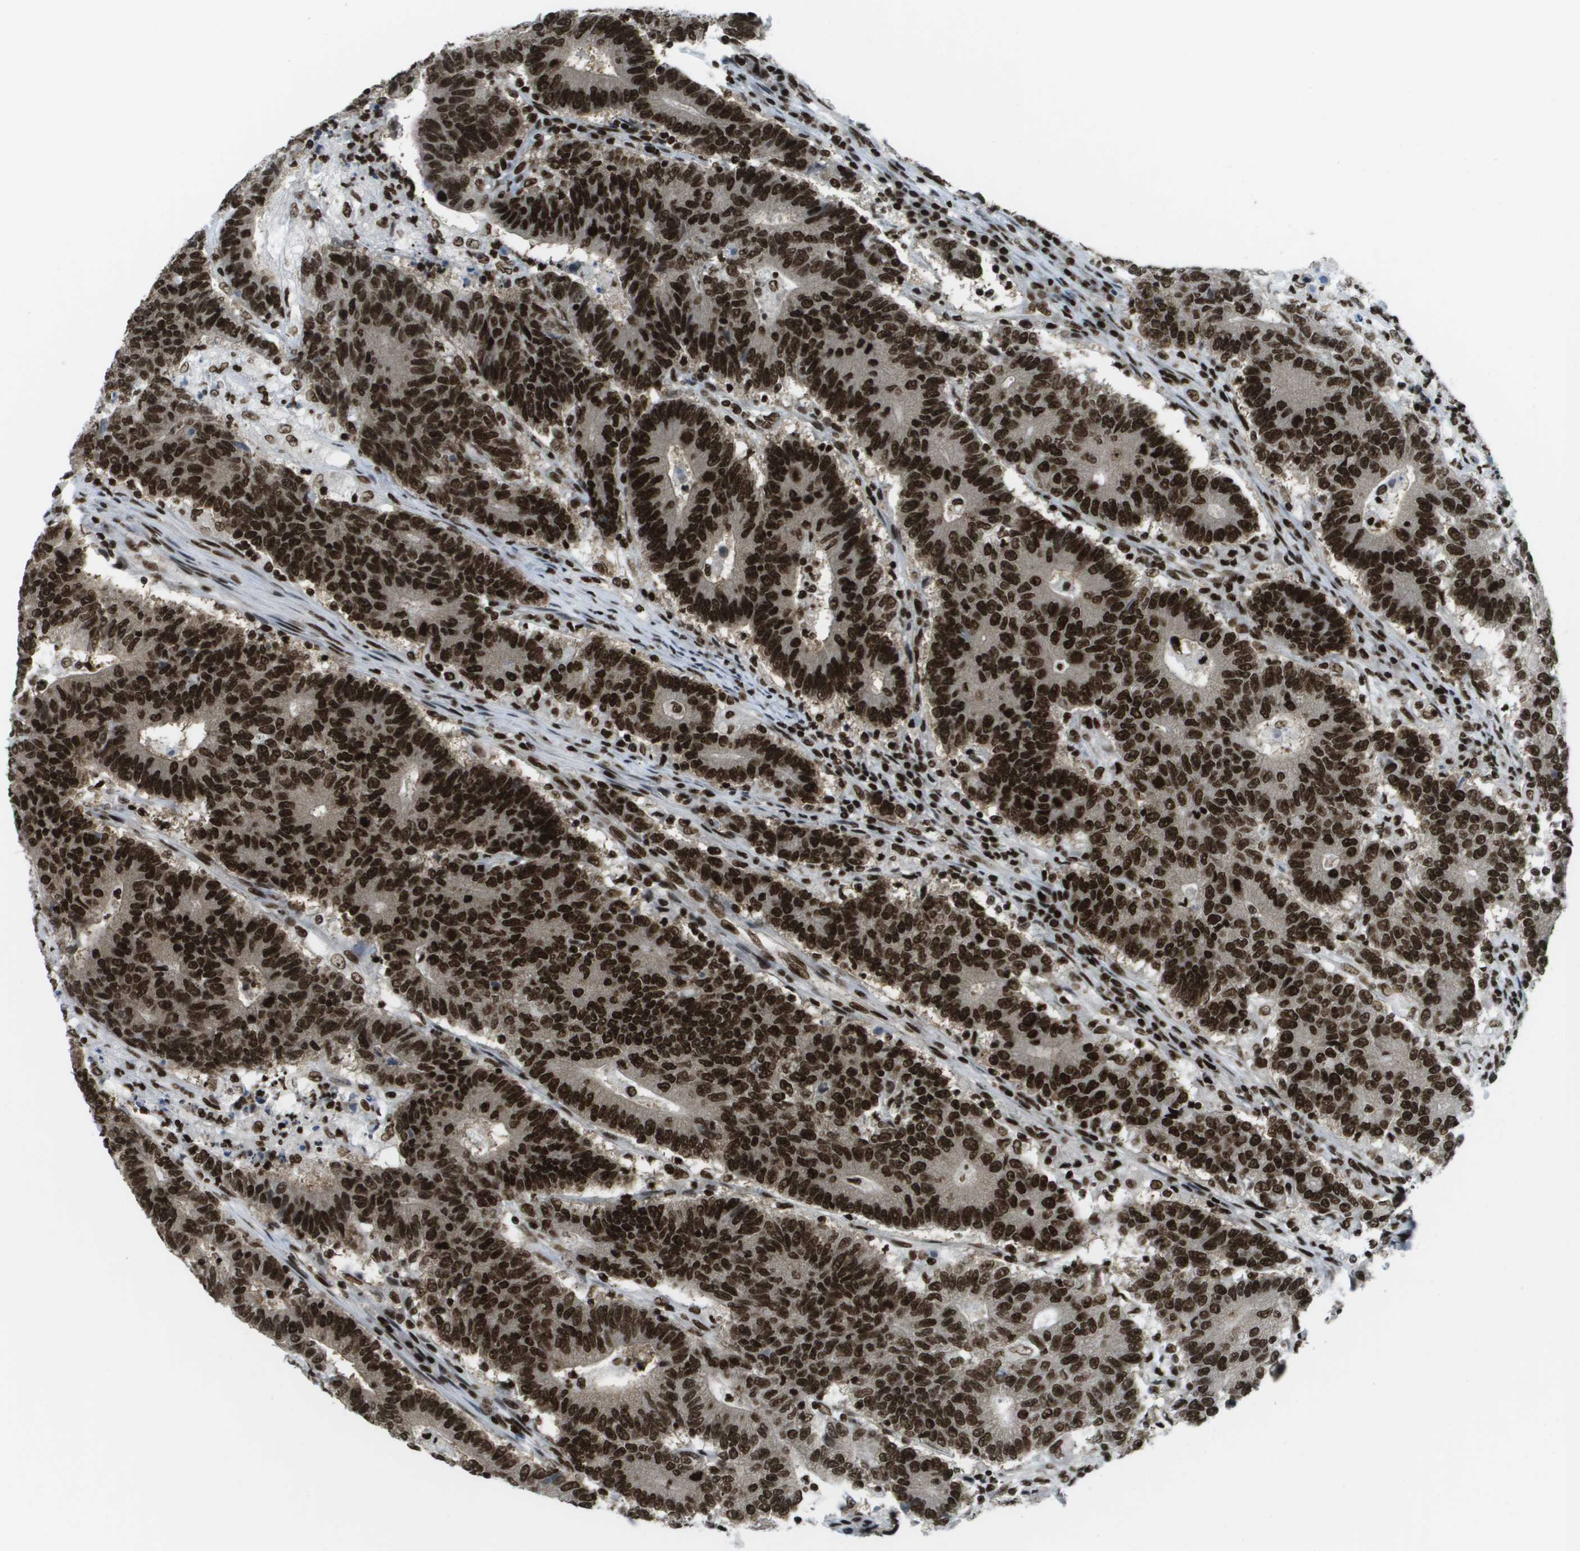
{"staining": {"intensity": "strong", "quantity": ">75%", "location": "nuclear"}, "tissue": "colorectal cancer", "cell_type": "Tumor cells", "image_type": "cancer", "snomed": [{"axis": "morphology", "description": "Normal tissue, NOS"}, {"axis": "morphology", "description": "Adenocarcinoma, NOS"}, {"axis": "topography", "description": "Colon"}], "caption": "Immunohistochemistry histopathology image of colorectal cancer stained for a protein (brown), which reveals high levels of strong nuclear expression in approximately >75% of tumor cells.", "gene": "GLYR1", "patient": {"sex": "female", "age": 75}}